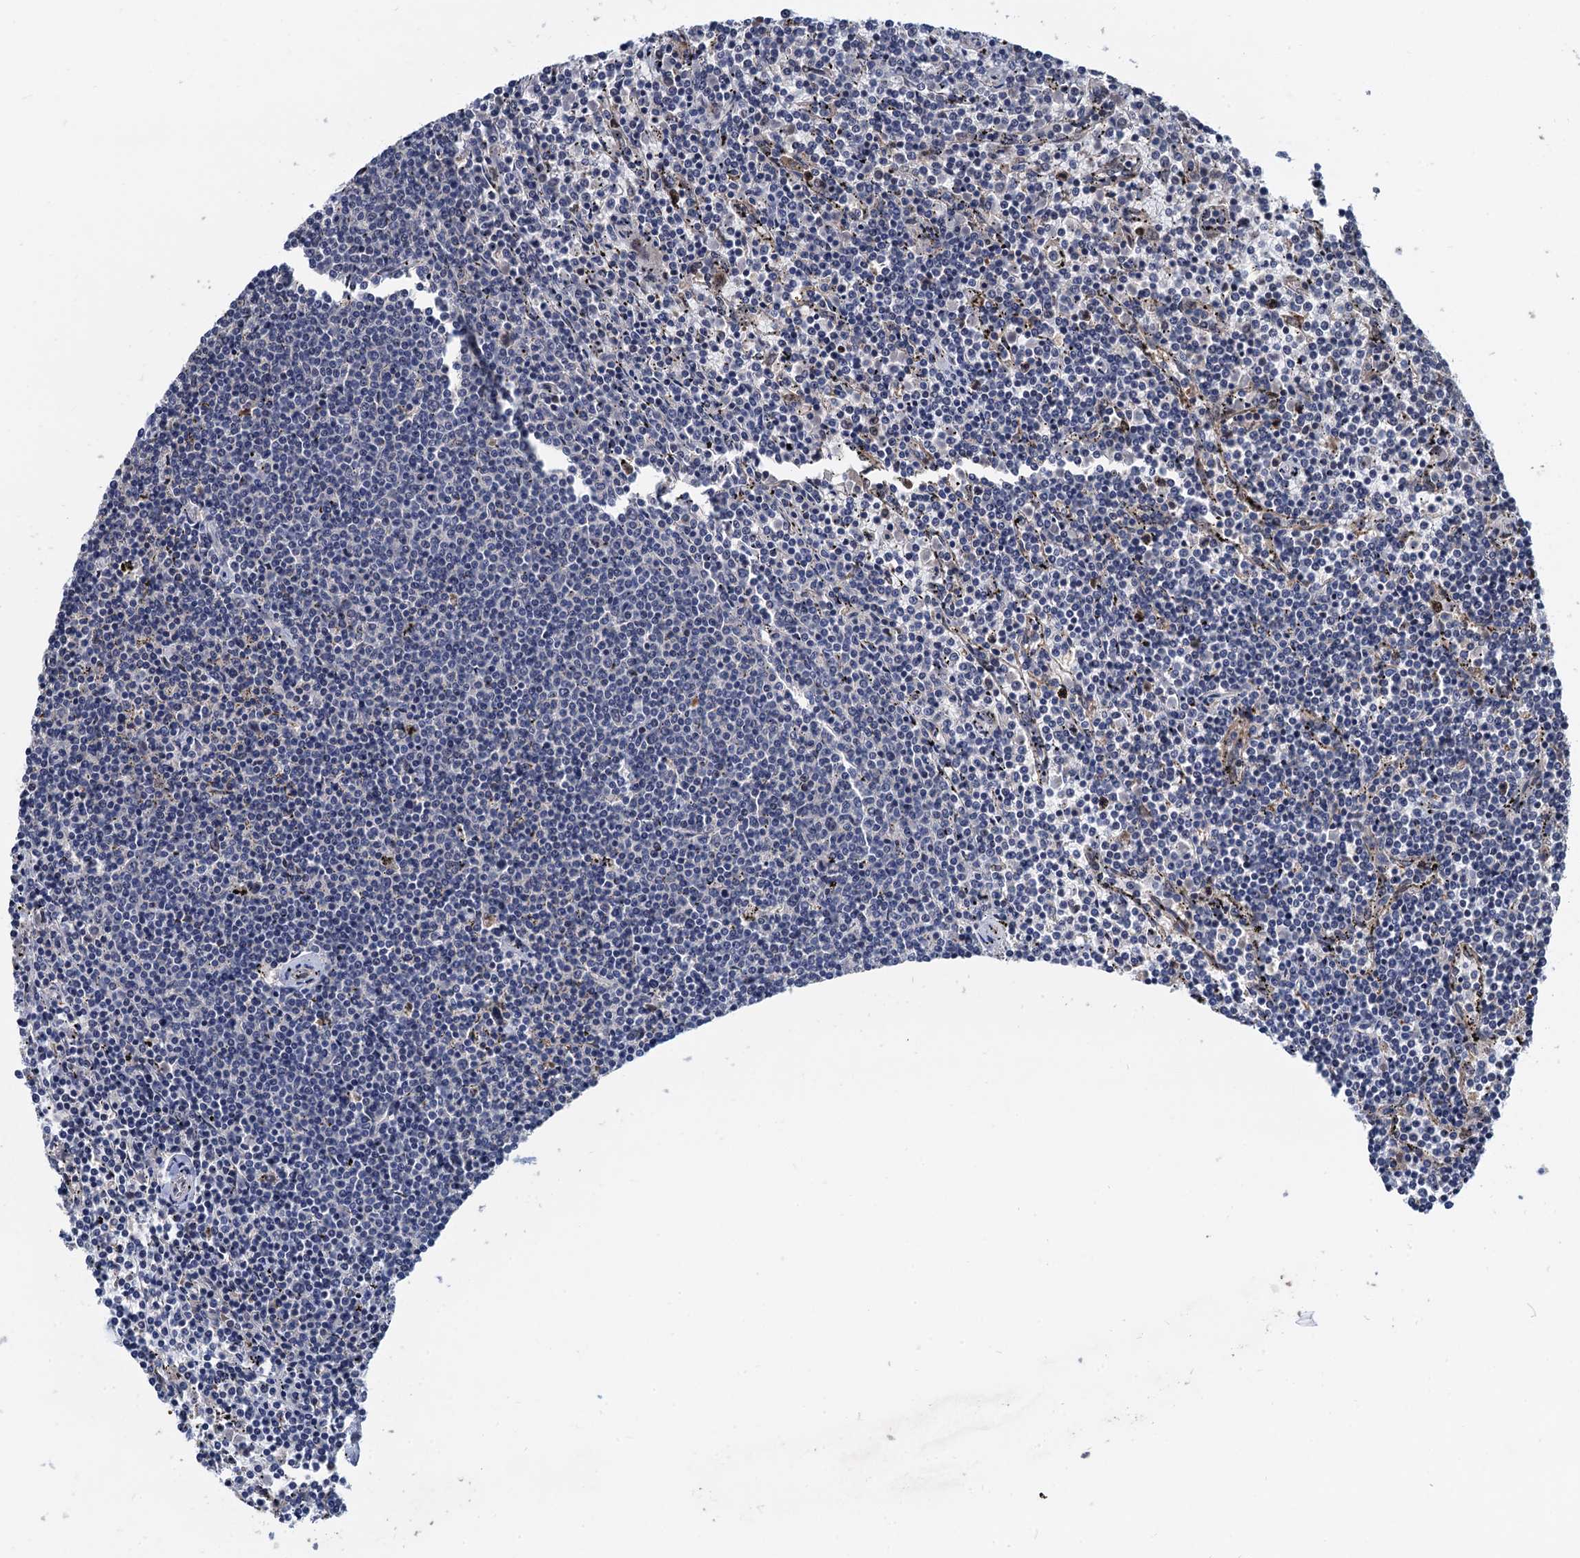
{"staining": {"intensity": "negative", "quantity": "none", "location": "none"}, "tissue": "lymphoma", "cell_type": "Tumor cells", "image_type": "cancer", "snomed": [{"axis": "morphology", "description": "Malignant lymphoma, non-Hodgkin's type, Low grade"}, {"axis": "topography", "description": "Spleen"}], "caption": "Tumor cells are negative for brown protein staining in malignant lymphoma, non-Hodgkin's type (low-grade).", "gene": "TSEN34", "patient": {"sex": "female", "age": 50}}